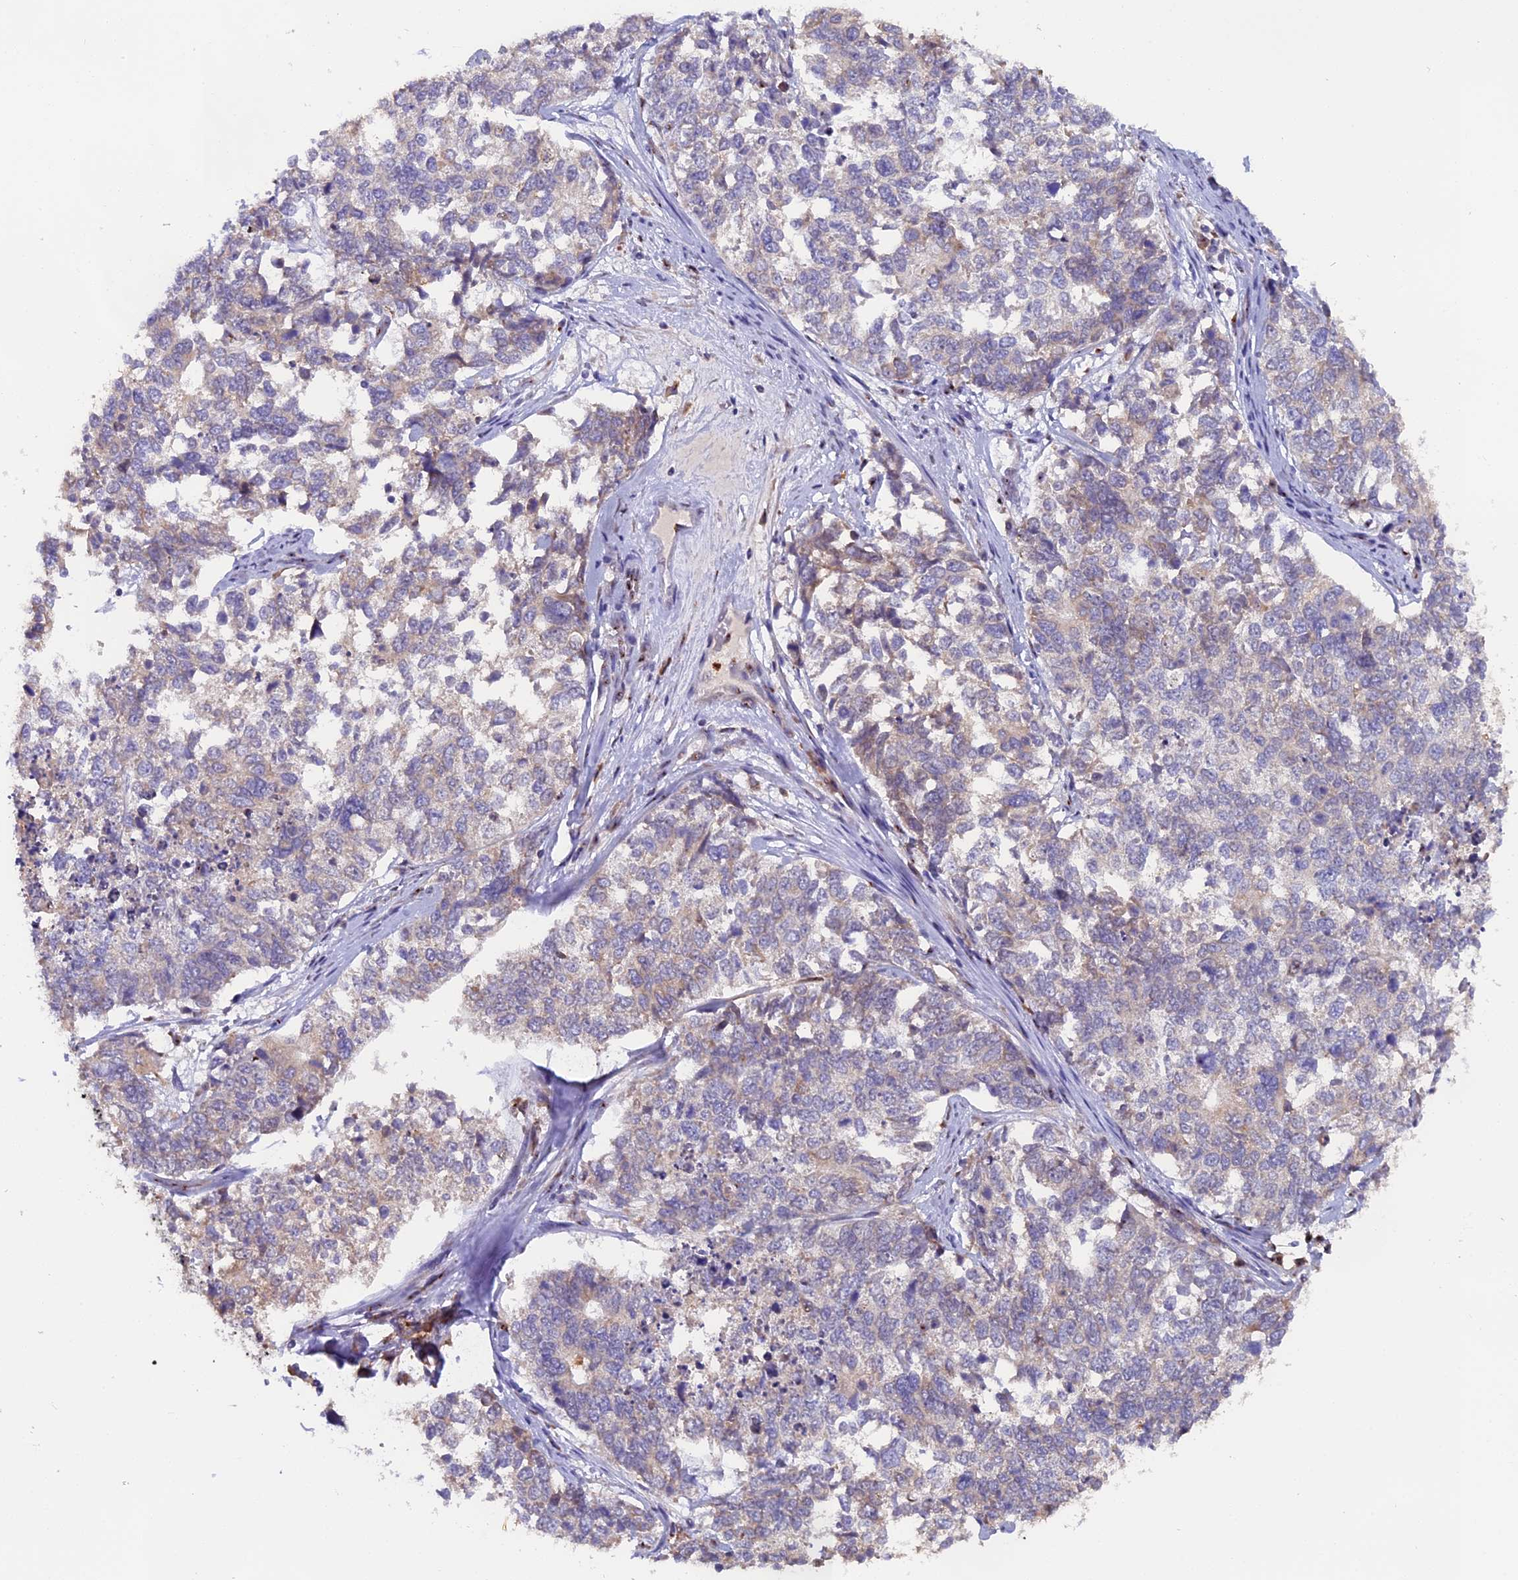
{"staining": {"intensity": "negative", "quantity": "none", "location": "none"}, "tissue": "cervical cancer", "cell_type": "Tumor cells", "image_type": "cancer", "snomed": [{"axis": "morphology", "description": "Squamous cell carcinoma, NOS"}, {"axis": "topography", "description": "Cervix"}], "caption": "Immunohistochemical staining of squamous cell carcinoma (cervical) shows no significant positivity in tumor cells.", "gene": "FAM118B", "patient": {"sex": "female", "age": 63}}